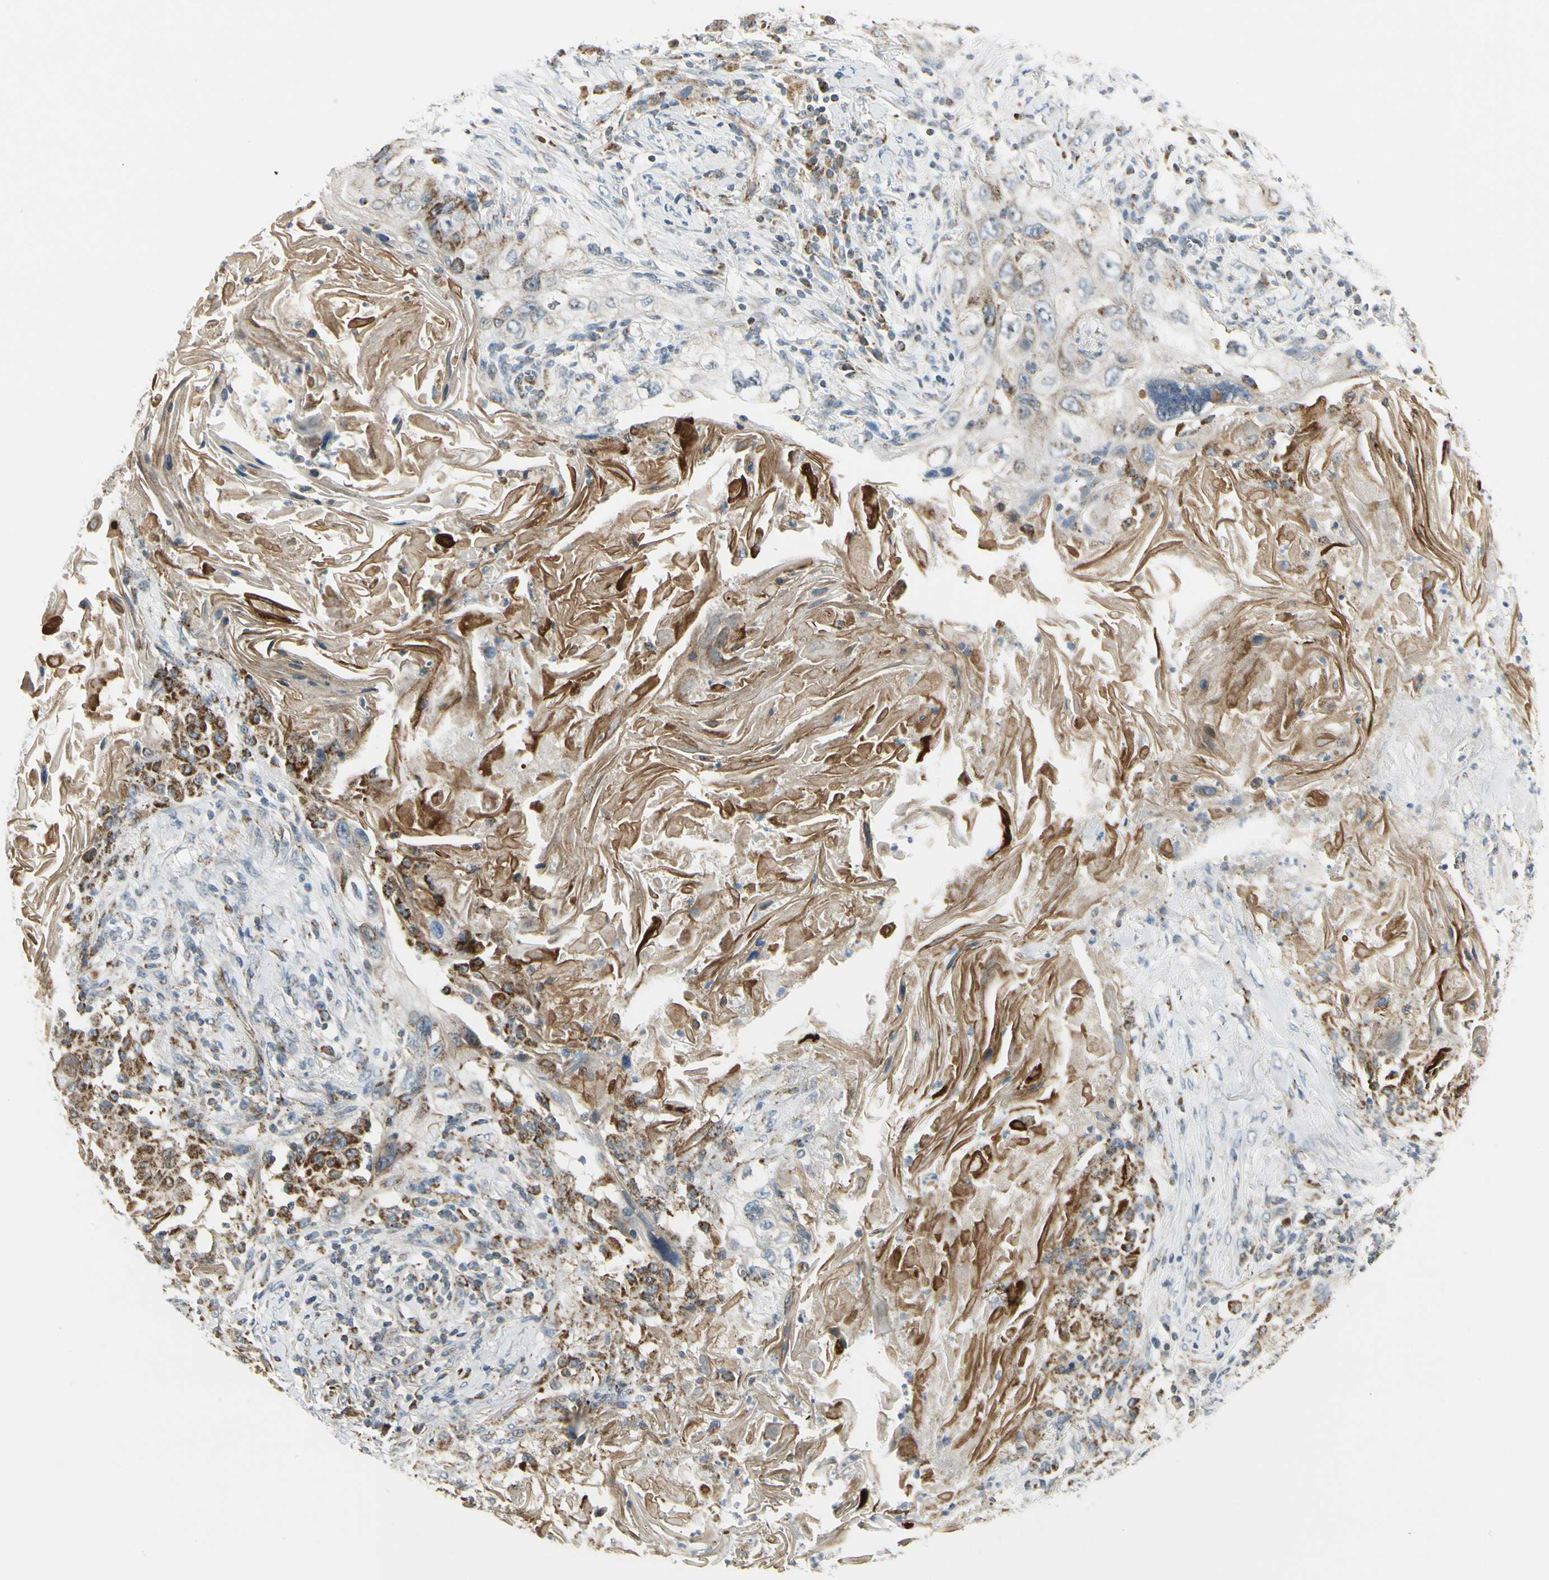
{"staining": {"intensity": "strong", "quantity": ">75%", "location": "cytoplasmic/membranous"}, "tissue": "lung cancer", "cell_type": "Tumor cells", "image_type": "cancer", "snomed": [{"axis": "morphology", "description": "Squamous cell carcinoma, NOS"}, {"axis": "topography", "description": "Lung"}], "caption": "IHC (DAB) staining of human lung cancer exhibits strong cytoplasmic/membranous protein positivity in approximately >75% of tumor cells. (DAB (3,3'-diaminobenzidine) IHC, brown staining for protein, blue staining for nuclei).", "gene": "ANKS6", "patient": {"sex": "female", "age": 67}}